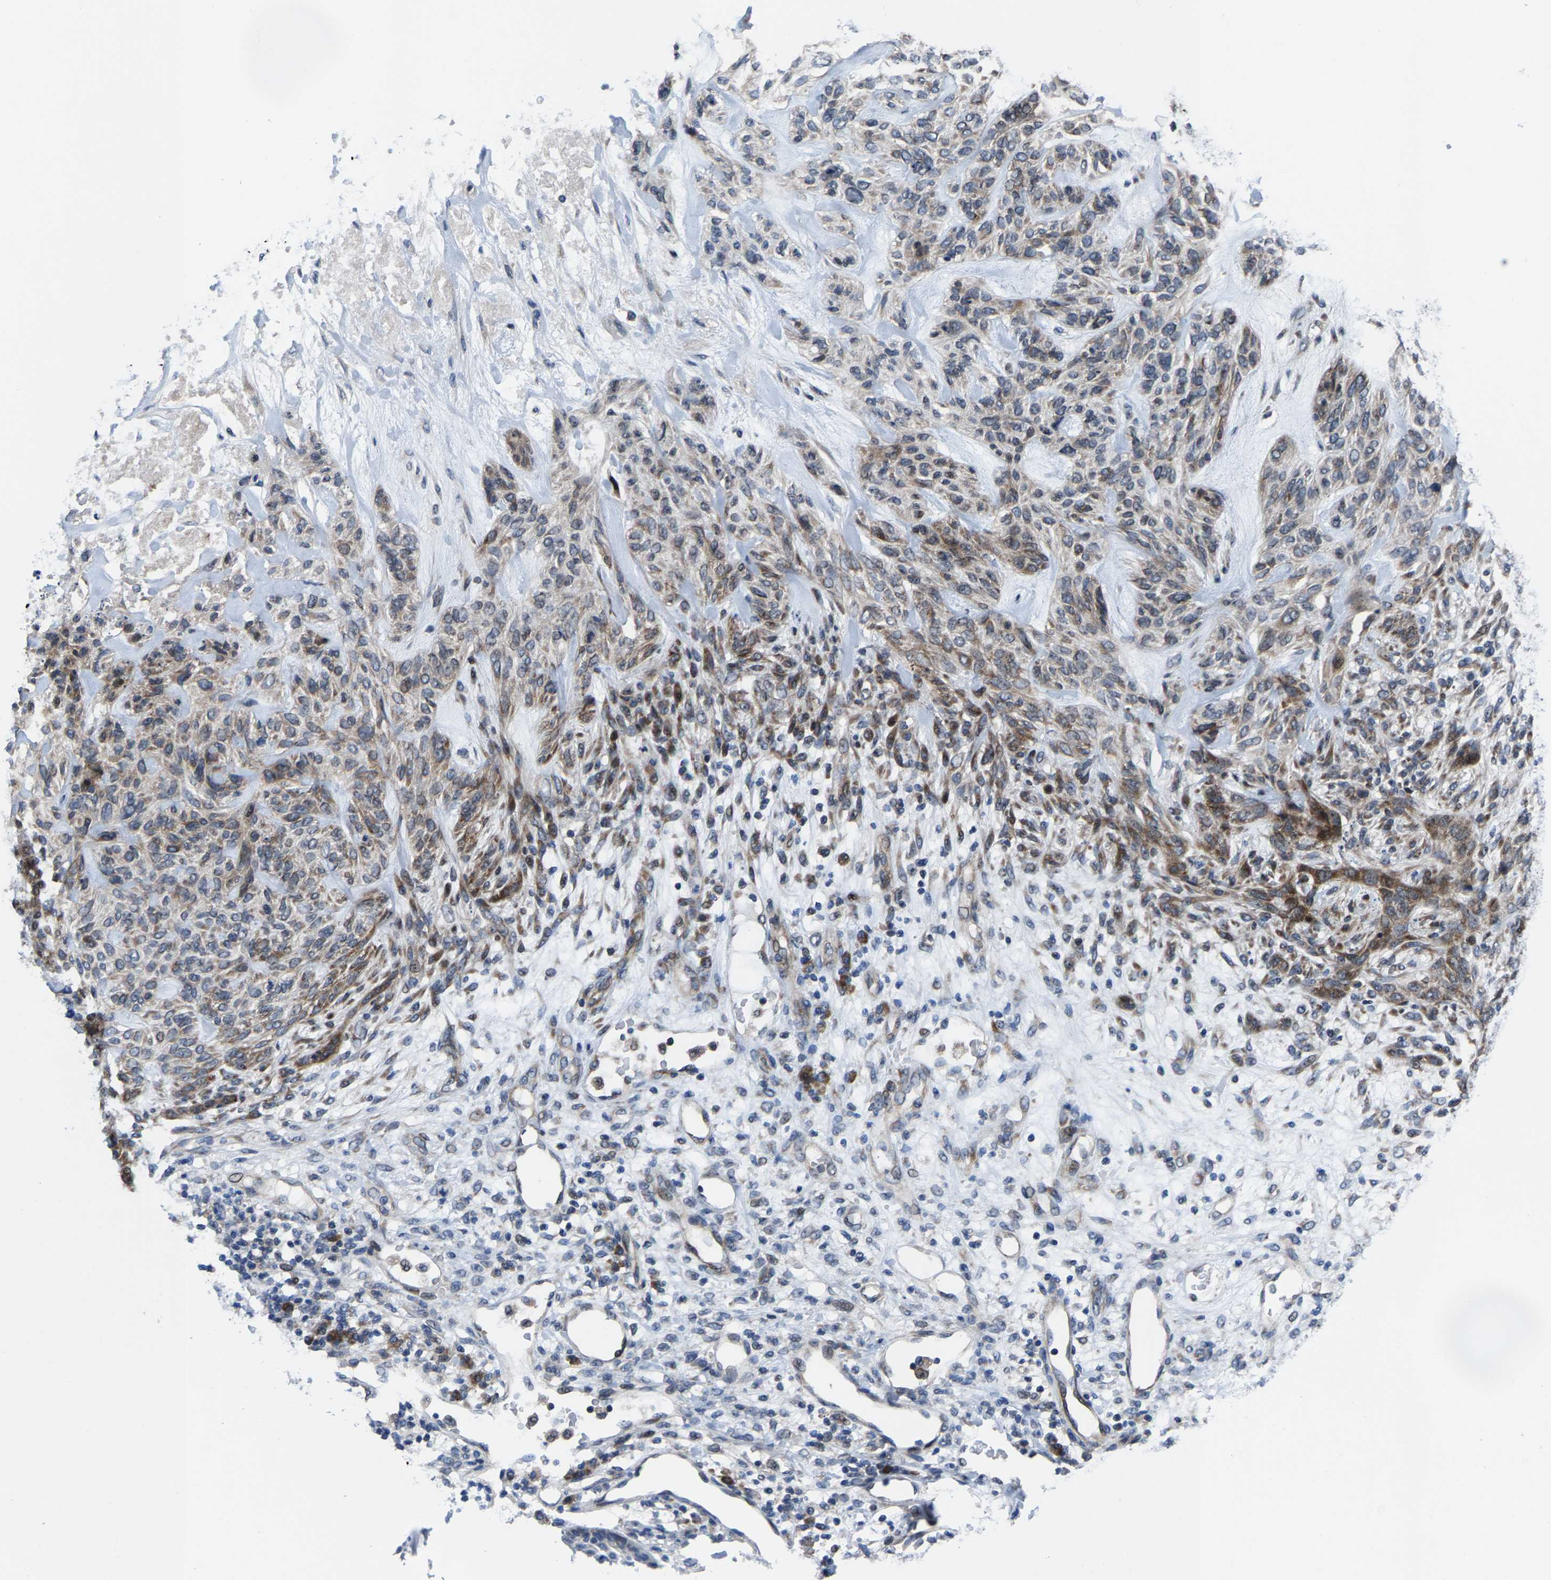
{"staining": {"intensity": "moderate", "quantity": "<25%", "location": "cytoplasmic/membranous"}, "tissue": "skin cancer", "cell_type": "Tumor cells", "image_type": "cancer", "snomed": [{"axis": "morphology", "description": "Basal cell carcinoma"}, {"axis": "topography", "description": "Skin"}], "caption": "Basal cell carcinoma (skin) stained for a protein shows moderate cytoplasmic/membranous positivity in tumor cells.", "gene": "HAUS6", "patient": {"sex": "male", "age": 55}}